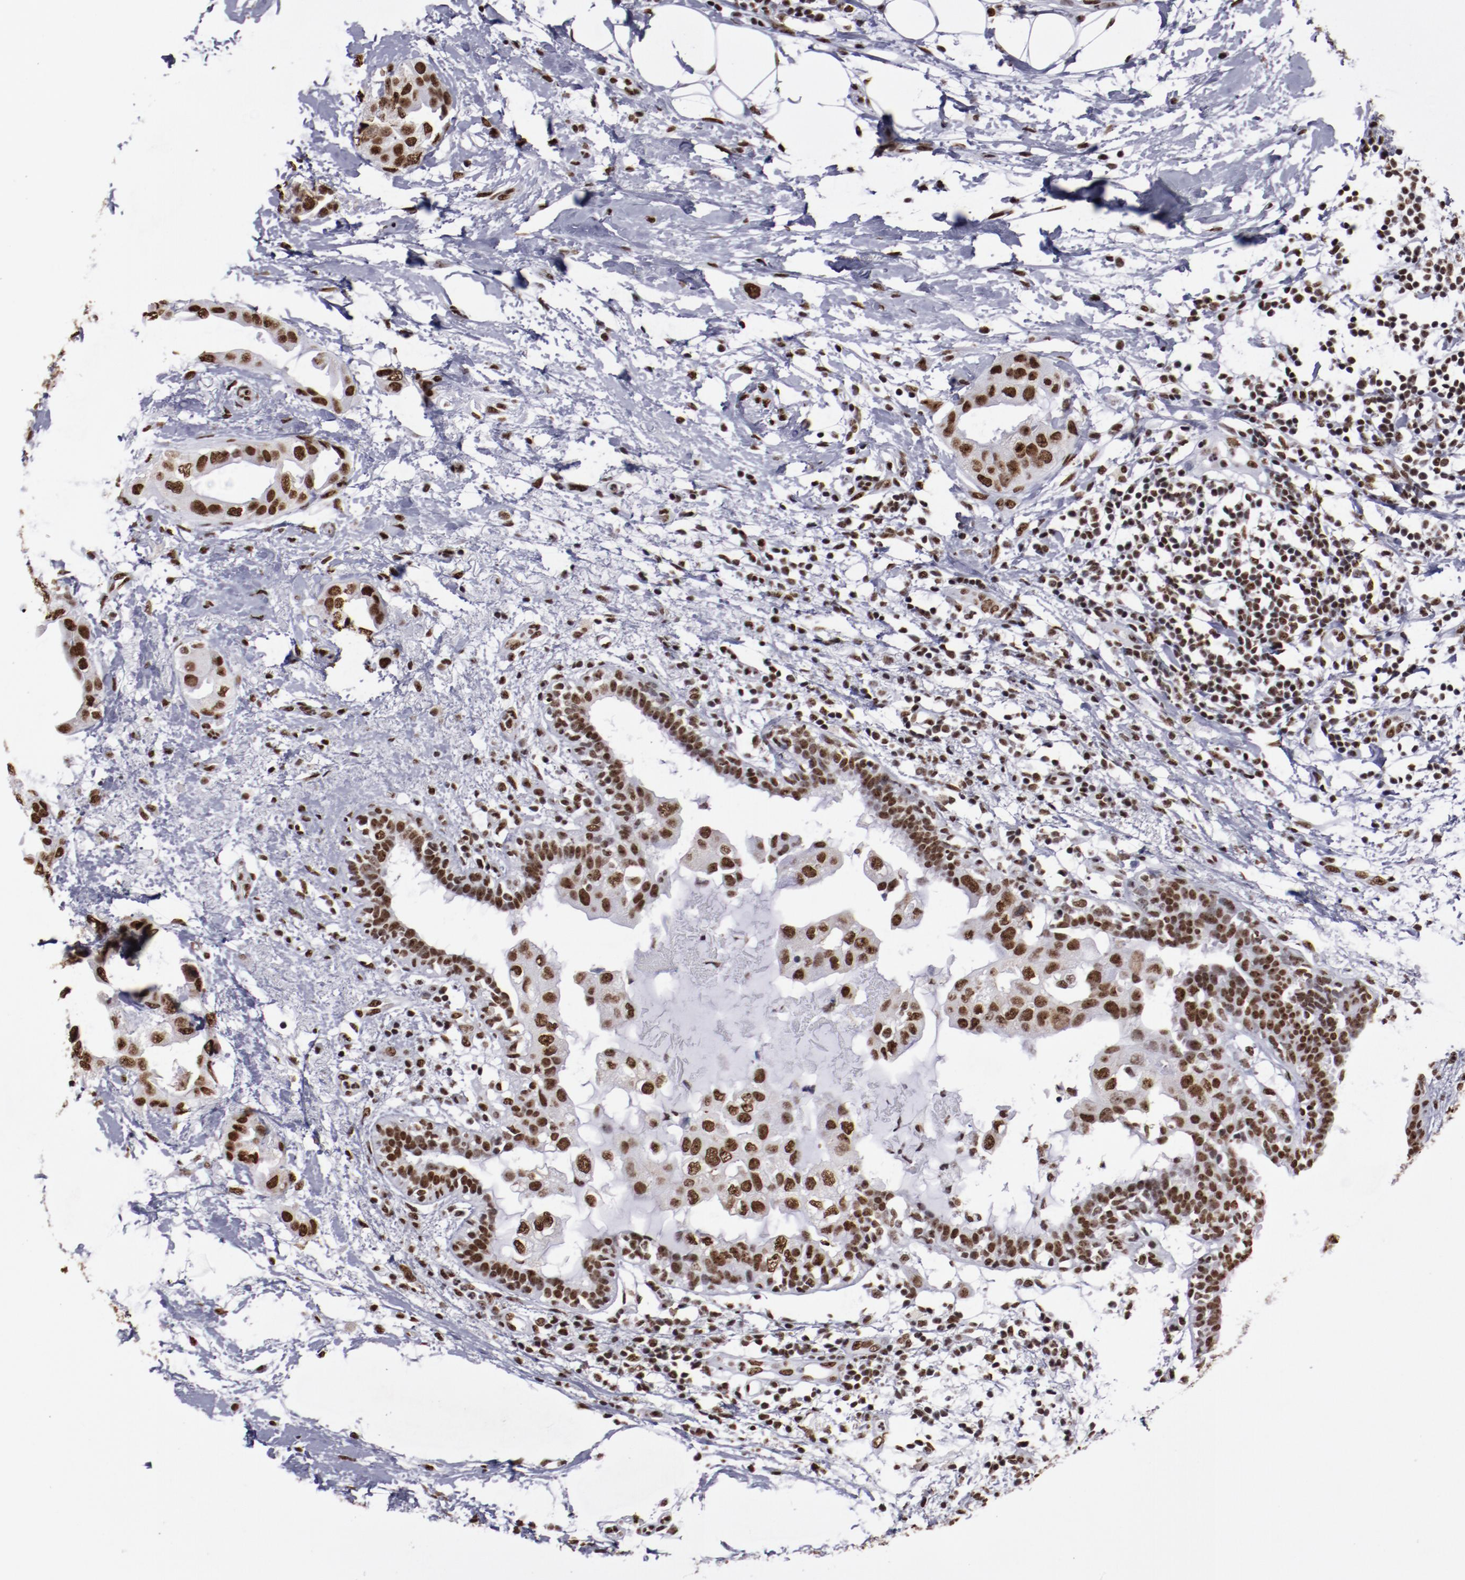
{"staining": {"intensity": "strong", "quantity": ">75%", "location": "nuclear"}, "tissue": "breast cancer", "cell_type": "Tumor cells", "image_type": "cancer", "snomed": [{"axis": "morphology", "description": "Duct carcinoma"}, {"axis": "topography", "description": "Breast"}], "caption": "Breast cancer (infiltrating ductal carcinoma) stained with a protein marker displays strong staining in tumor cells.", "gene": "HNRNPA2B1", "patient": {"sex": "female", "age": 40}}